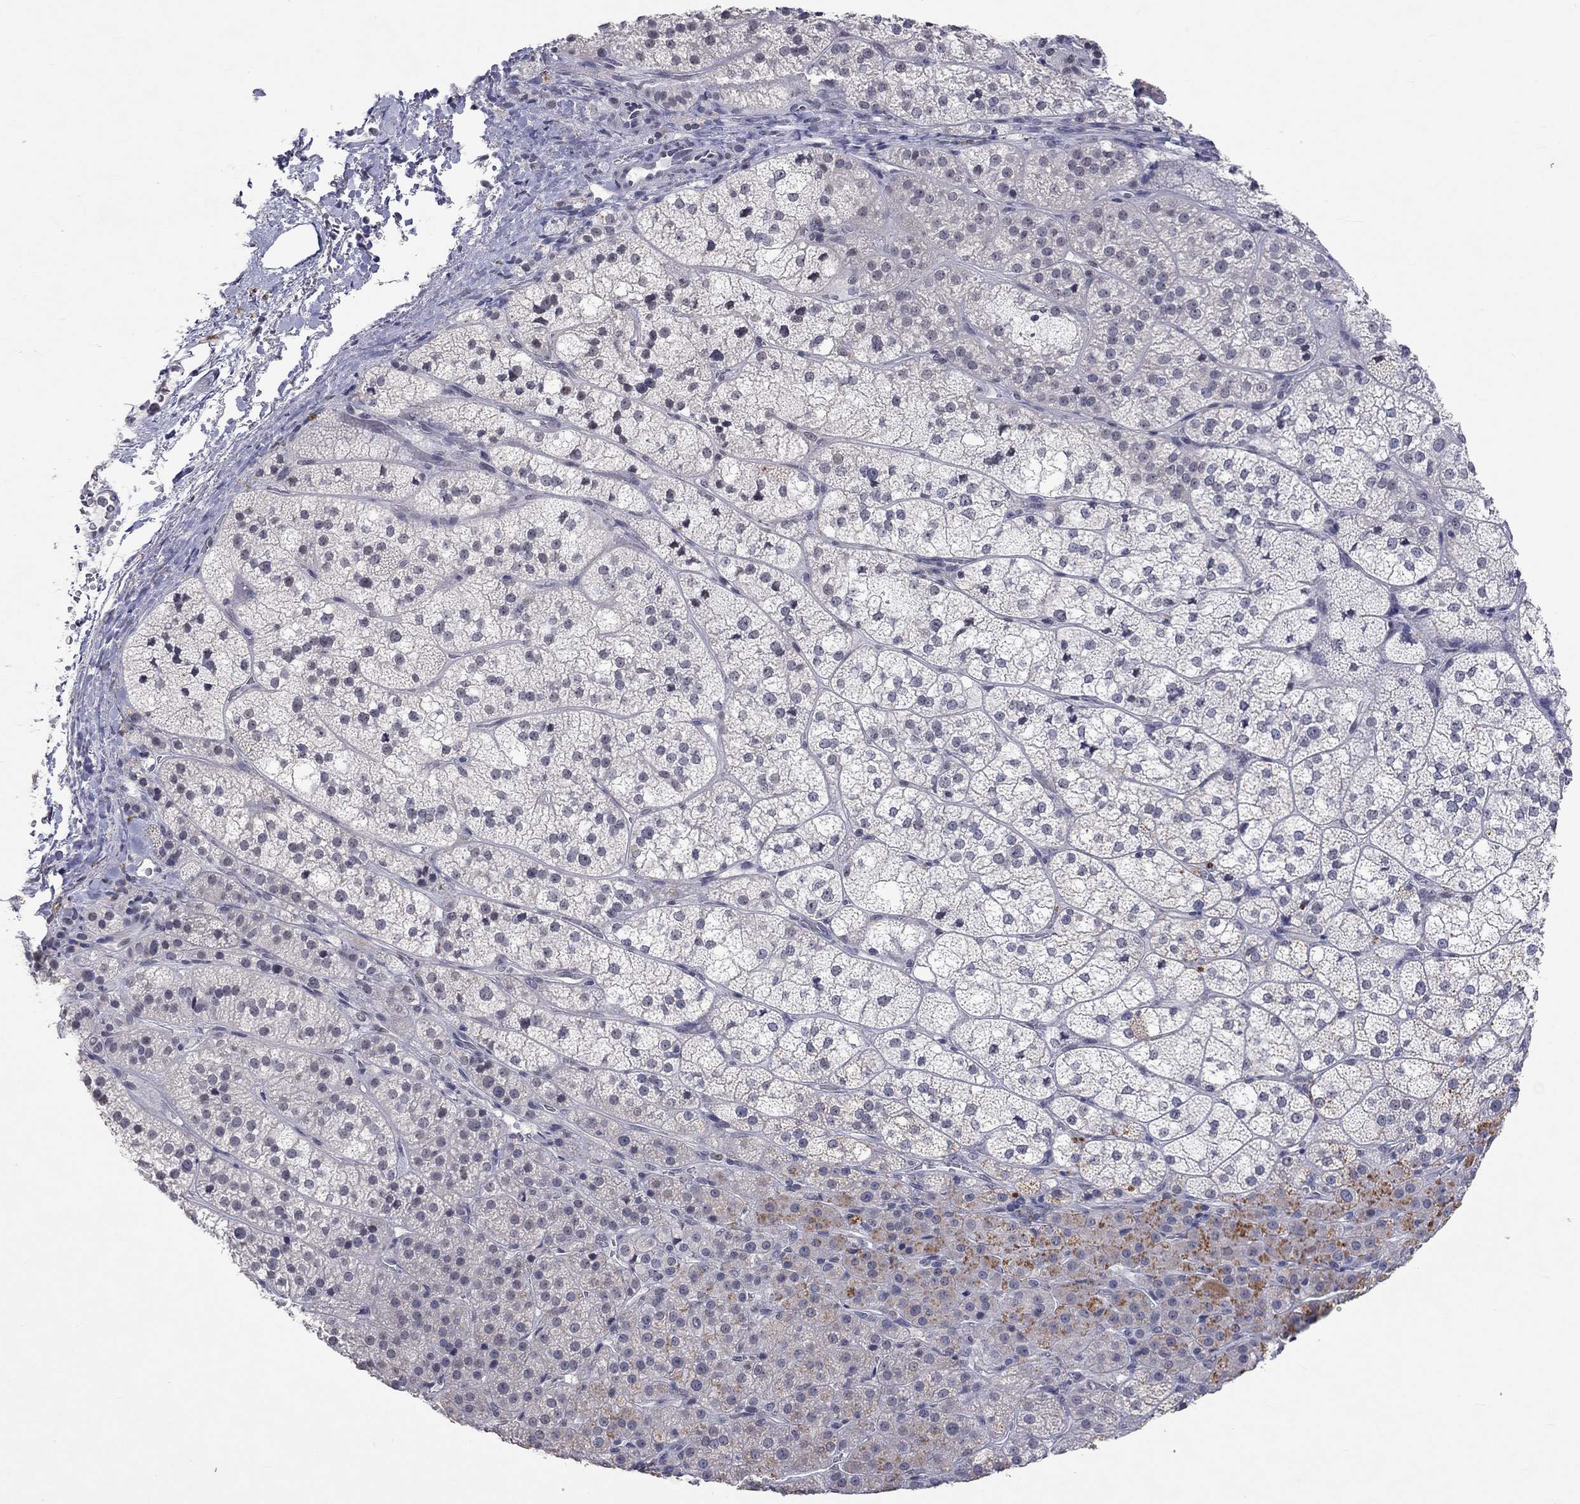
{"staining": {"intensity": "weak", "quantity": "<25%", "location": "cytoplasmic/membranous"}, "tissue": "adrenal gland", "cell_type": "Glandular cells", "image_type": "normal", "snomed": [{"axis": "morphology", "description": "Normal tissue, NOS"}, {"axis": "topography", "description": "Adrenal gland"}], "caption": "High magnification brightfield microscopy of normal adrenal gland stained with DAB (3,3'-diaminobenzidine) (brown) and counterstained with hematoxylin (blue): glandular cells show no significant expression.", "gene": "TMEM143", "patient": {"sex": "female", "age": 60}}